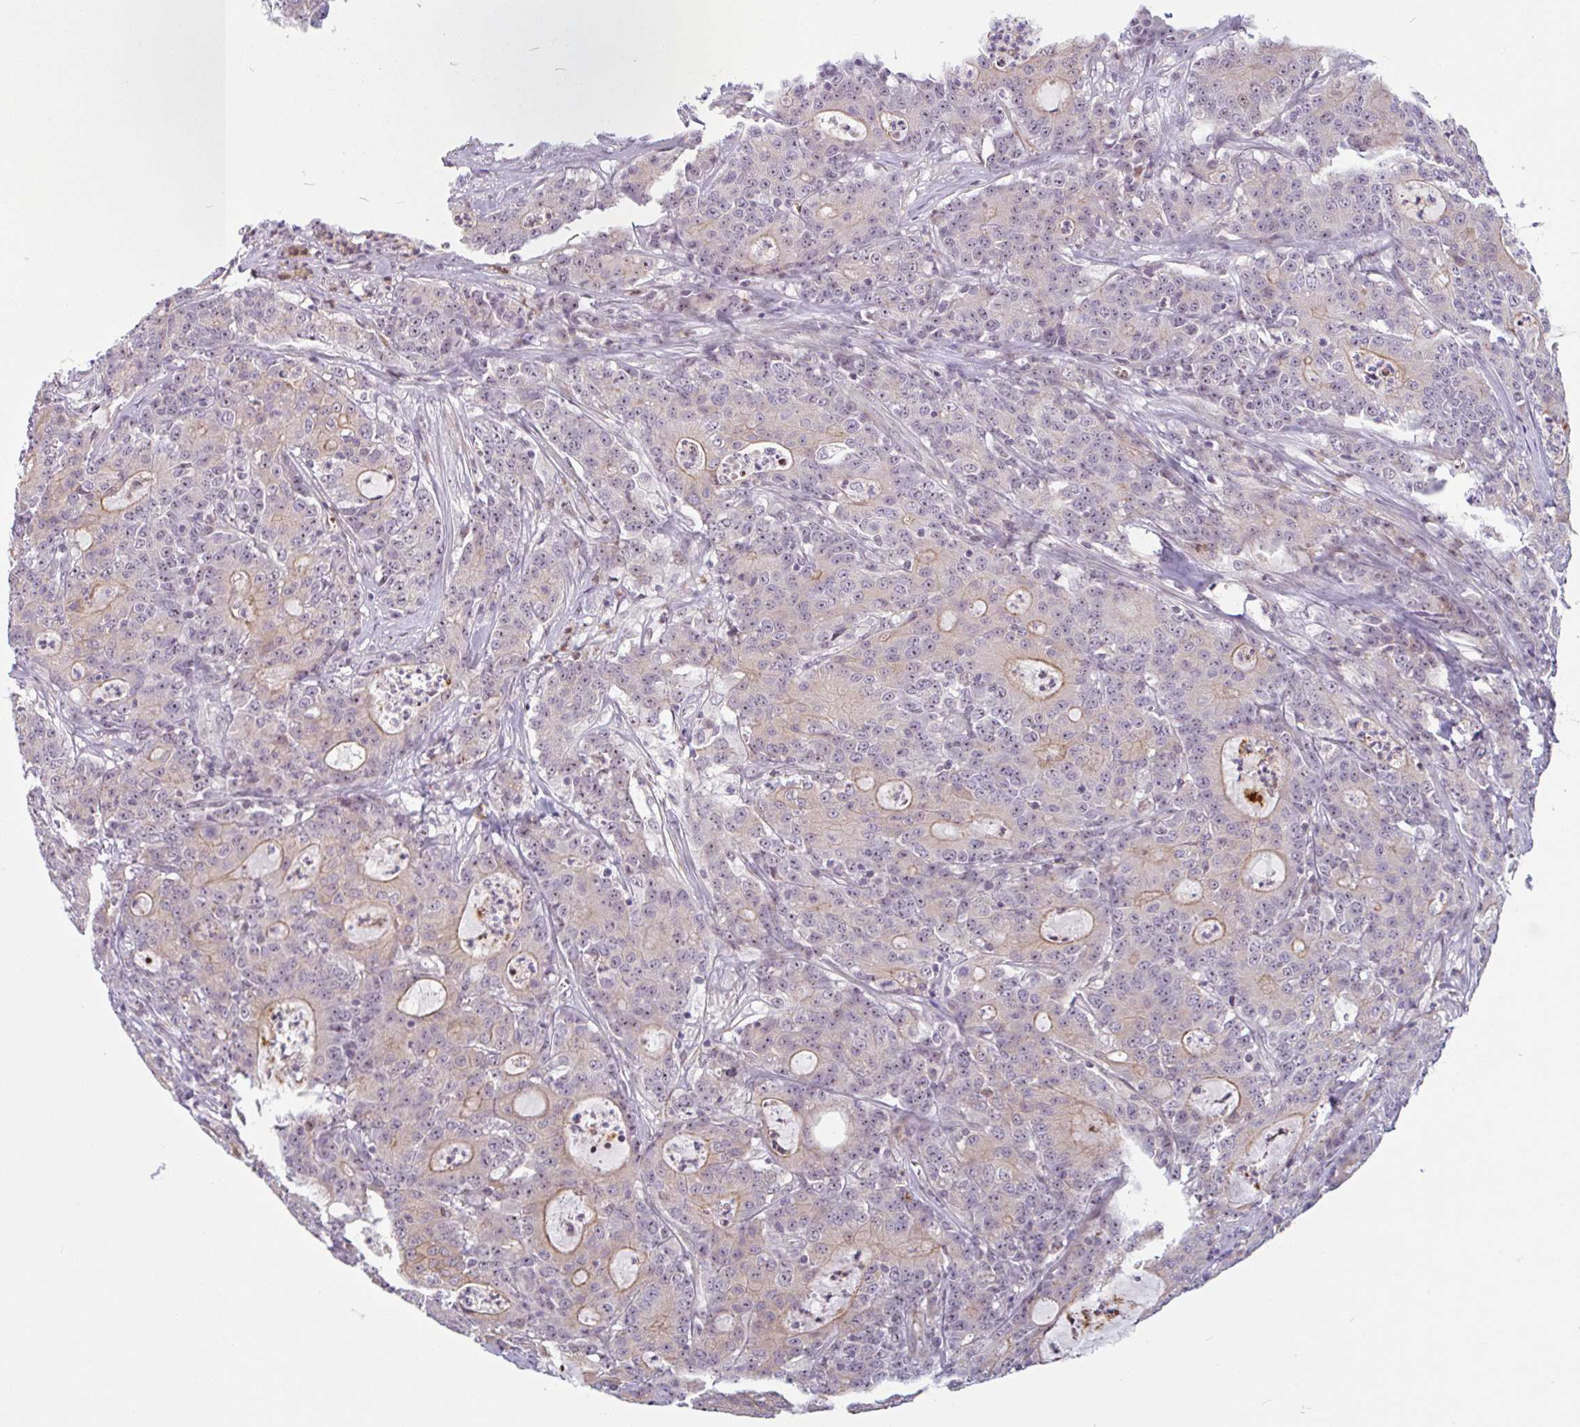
{"staining": {"intensity": "moderate", "quantity": "<25%", "location": "cytoplasmic/membranous"}, "tissue": "colorectal cancer", "cell_type": "Tumor cells", "image_type": "cancer", "snomed": [{"axis": "morphology", "description": "Adenocarcinoma, NOS"}, {"axis": "topography", "description": "Colon"}], "caption": "Colorectal adenocarcinoma stained for a protein reveals moderate cytoplasmic/membranous positivity in tumor cells.", "gene": "TMEM119", "patient": {"sex": "male", "age": 83}}